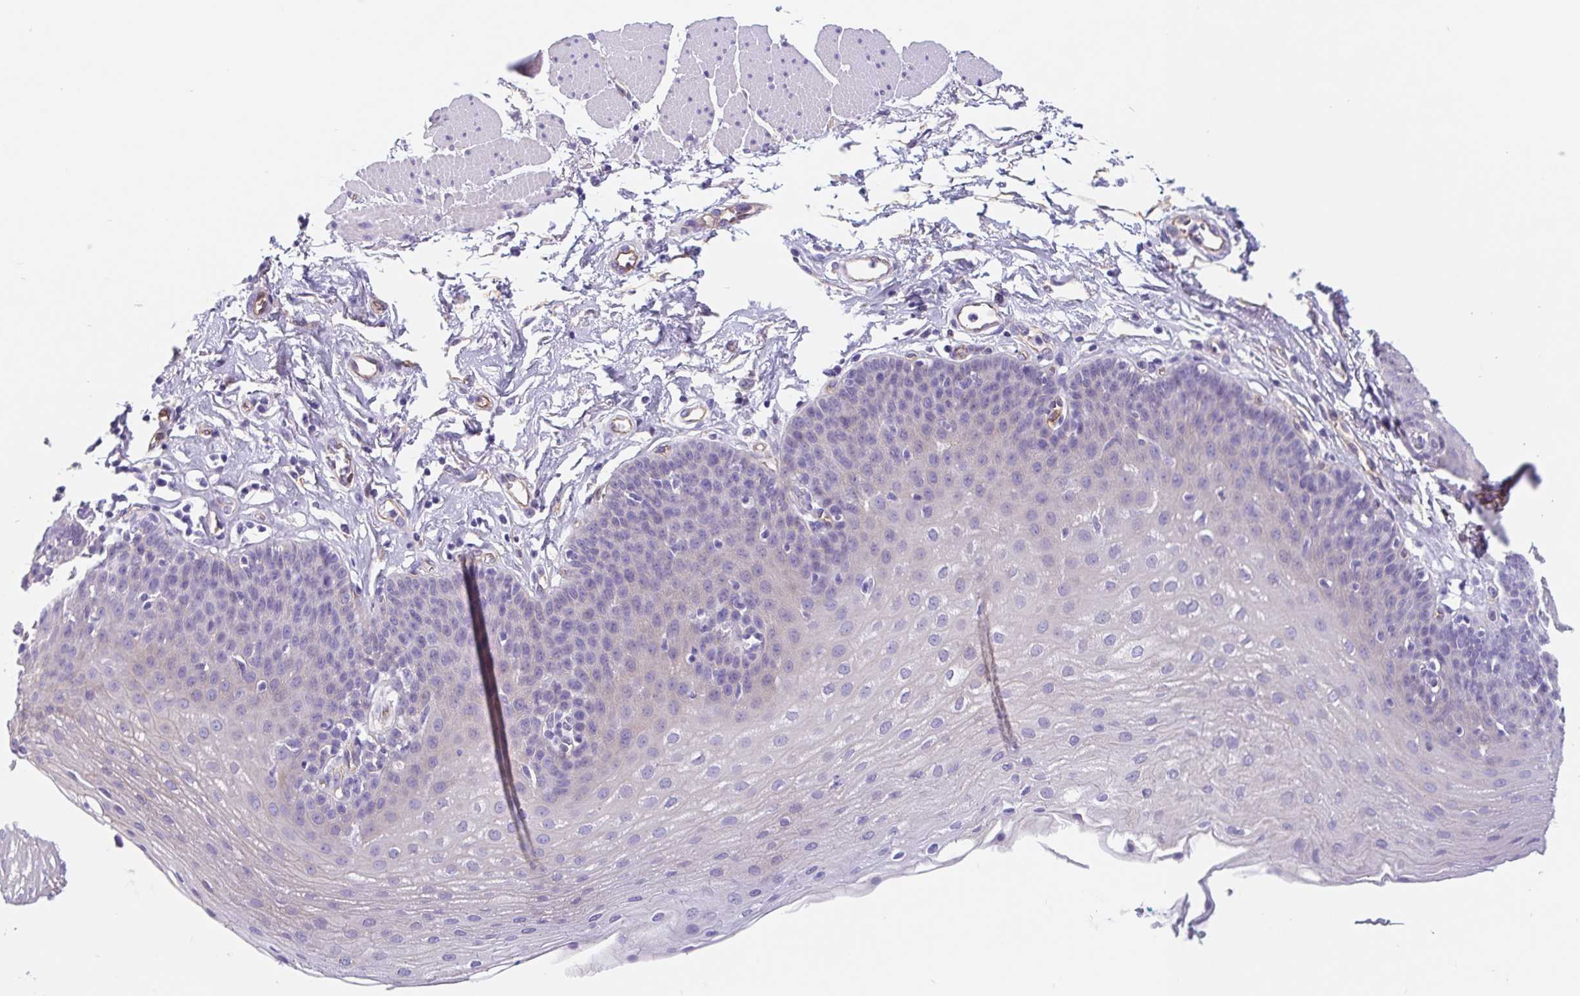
{"staining": {"intensity": "negative", "quantity": "none", "location": "none"}, "tissue": "esophagus", "cell_type": "Squamous epithelial cells", "image_type": "normal", "snomed": [{"axis": "morphology", "description": "Normal tissue, NOS"}, {"axis": "topography", "description": "Esophagus"}], "caption": "Immunohistochemistry of unremarkable esophagus reveals no staining in squamous epithelial cells. (DAB immunohistochemistry visualized using brightfield microscopy, high magnification).", "gene": "LIMCH1", "patient": {"sex": "female", "age": 81}}